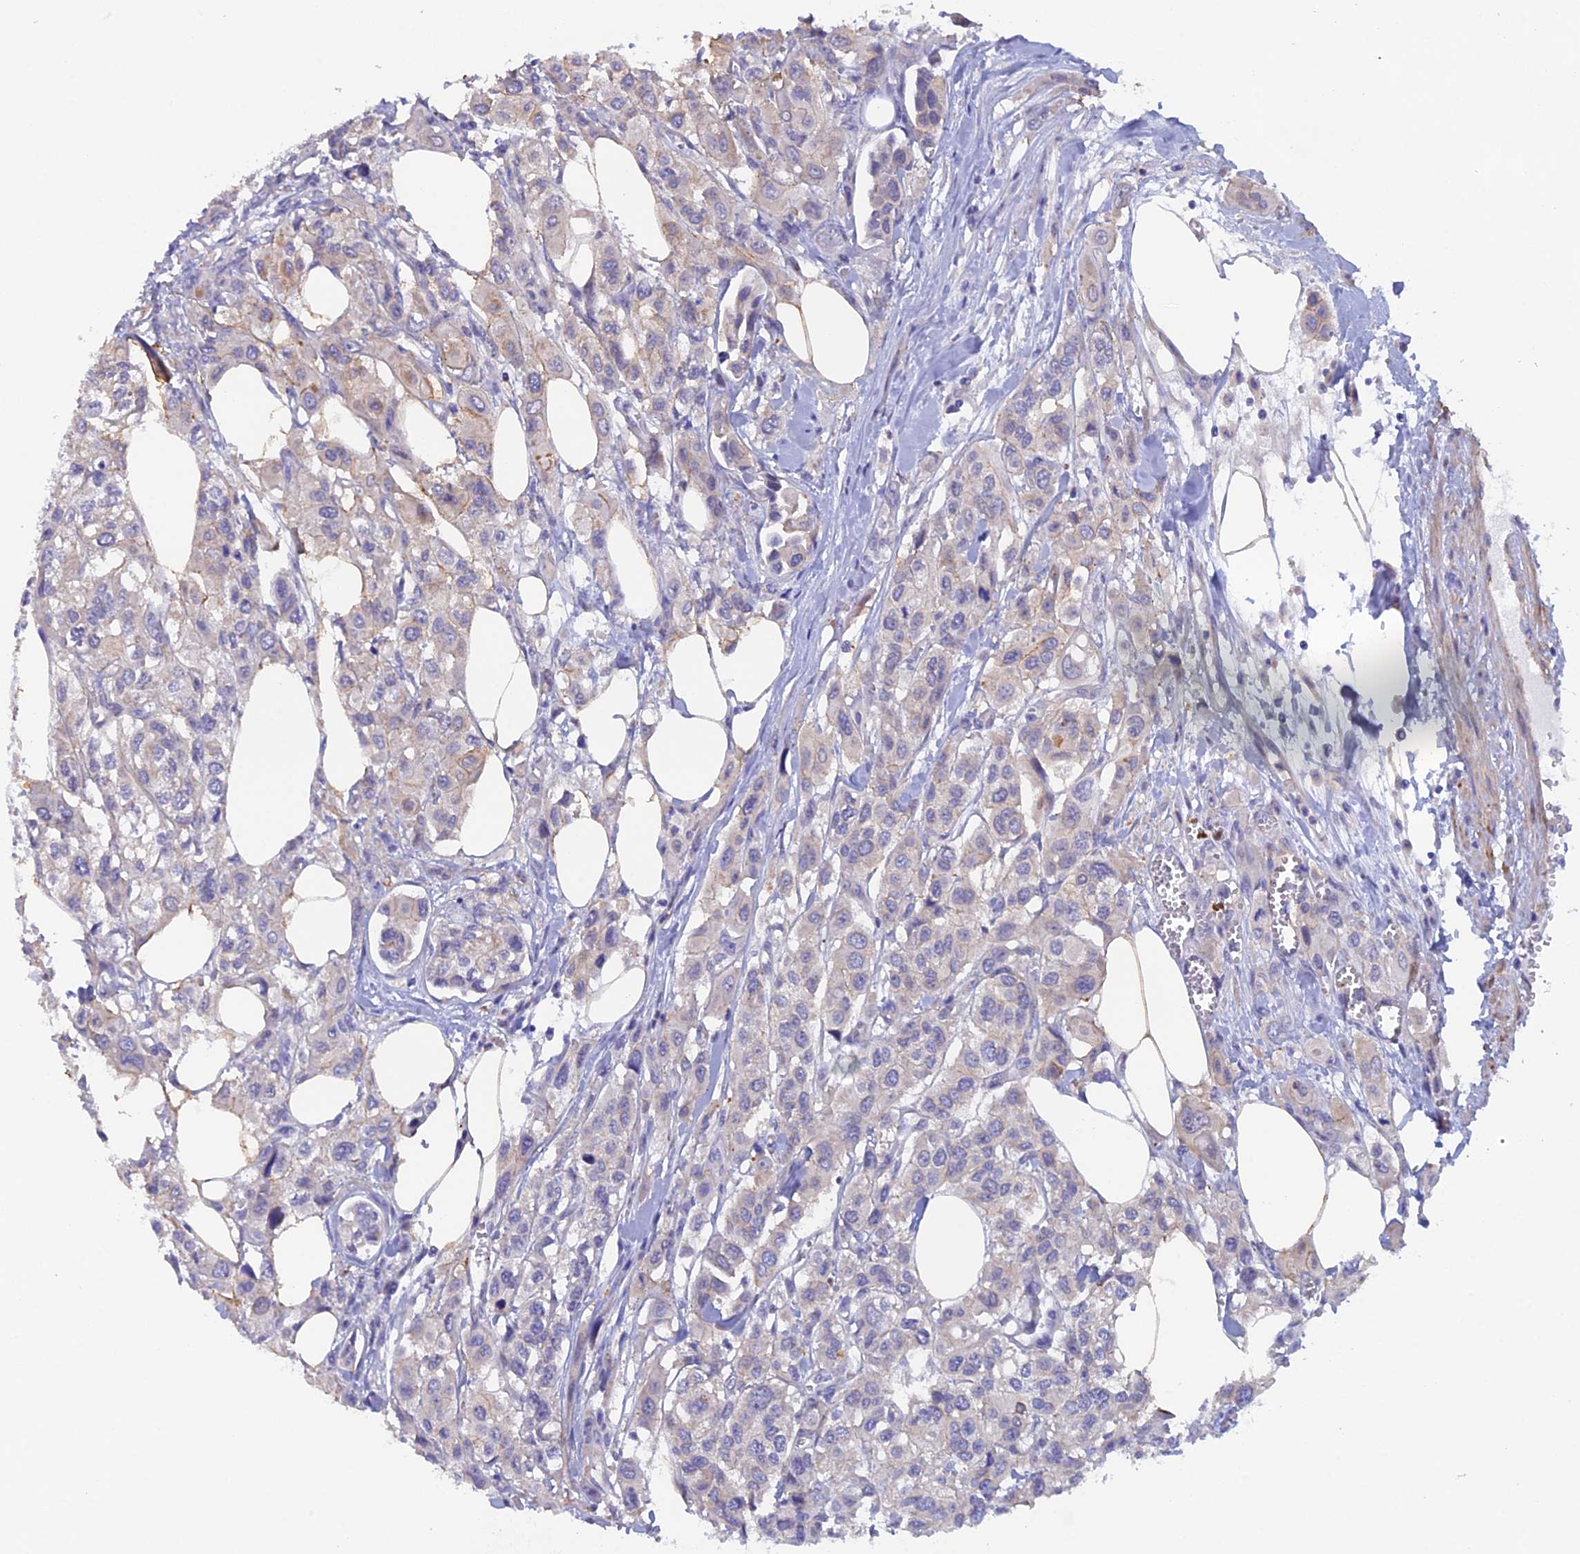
{"staining": {"intensity": "negative", "quantity": "none", "location": "none"}, "tissue": "urothelial cancer", "cell_type": "Tumor cells", "image_type": "cancer", "snomed": [{"axis": "morphology", "description": "Urothelial carcinoma, High grade"}, {"axis": "topography", "description": "Urinary bladder"}], "caption": "Tumor cells show no significant protein expression in high-grade urothelial carcinoma.", "gene": "FZR1", "patient": {"sex": "male", "age": 67}}